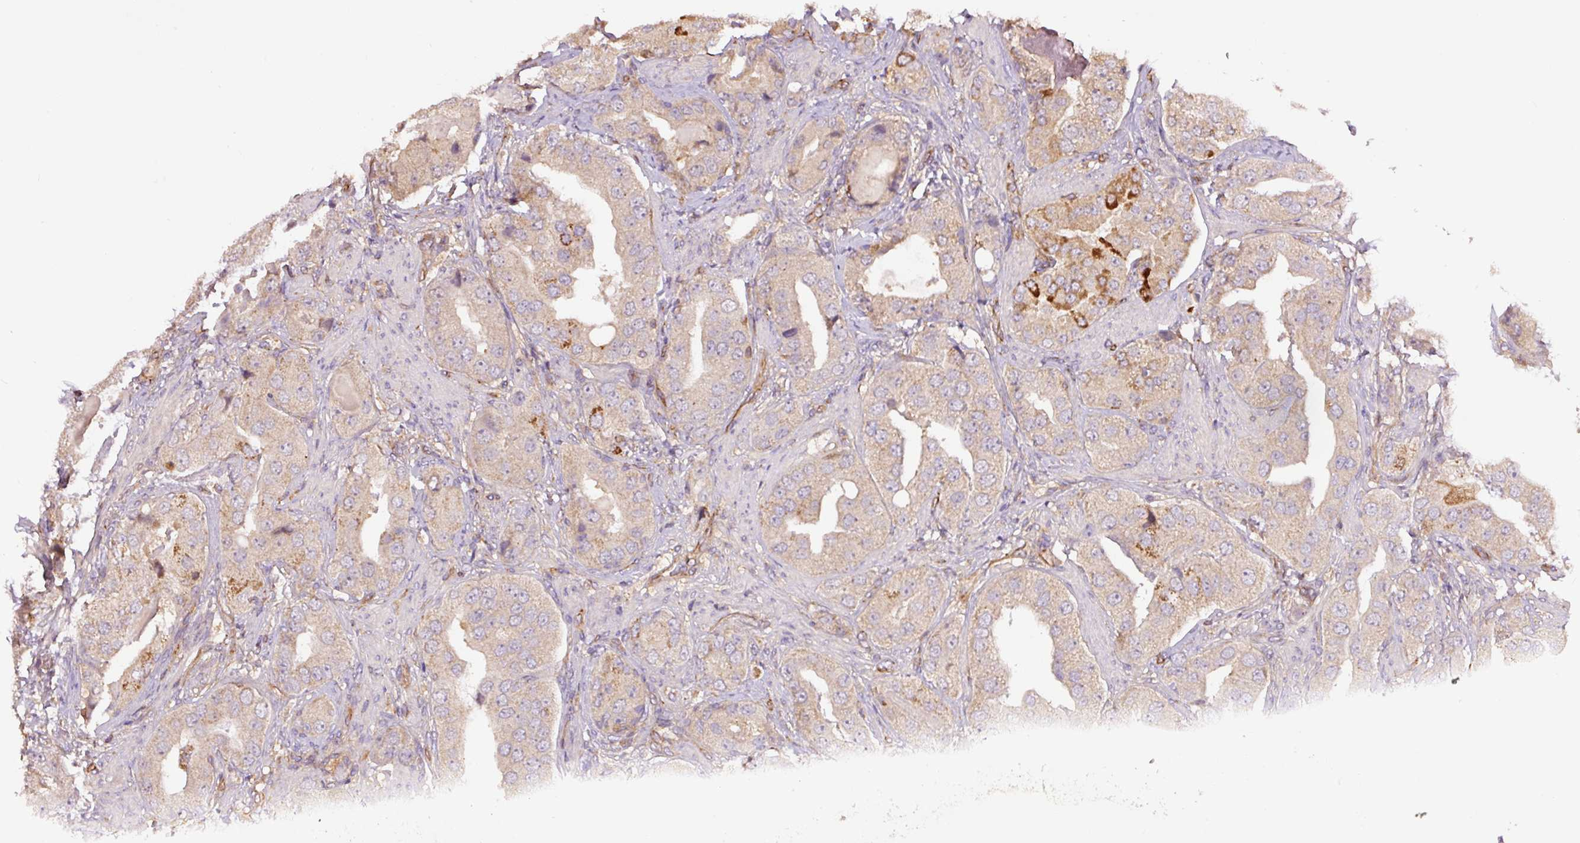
{"staining": {"intensity": "strong", "quantity": "<25%", "location": "cytoplasmic/membranous"}, "tissue": "prostate cancer", "cell_type": "Tumor cells", "image_type": "cancer", "snomed": [{"axis": "morphology", "description": "Adenocarcinoma, High grade"}, {"axis": "topography", "description": "Prostate"}], "caption": "Protein analysis of prostate cancer tissue reveals strong cytoplasmic/membranous positivity in approximately <25% of tumor cells. Immunohistochemistry stains the protein of interest in brown and the nuclei are stained blue.", "gene": "PCK2", "patient": {"sex": "male", "age": 63}}